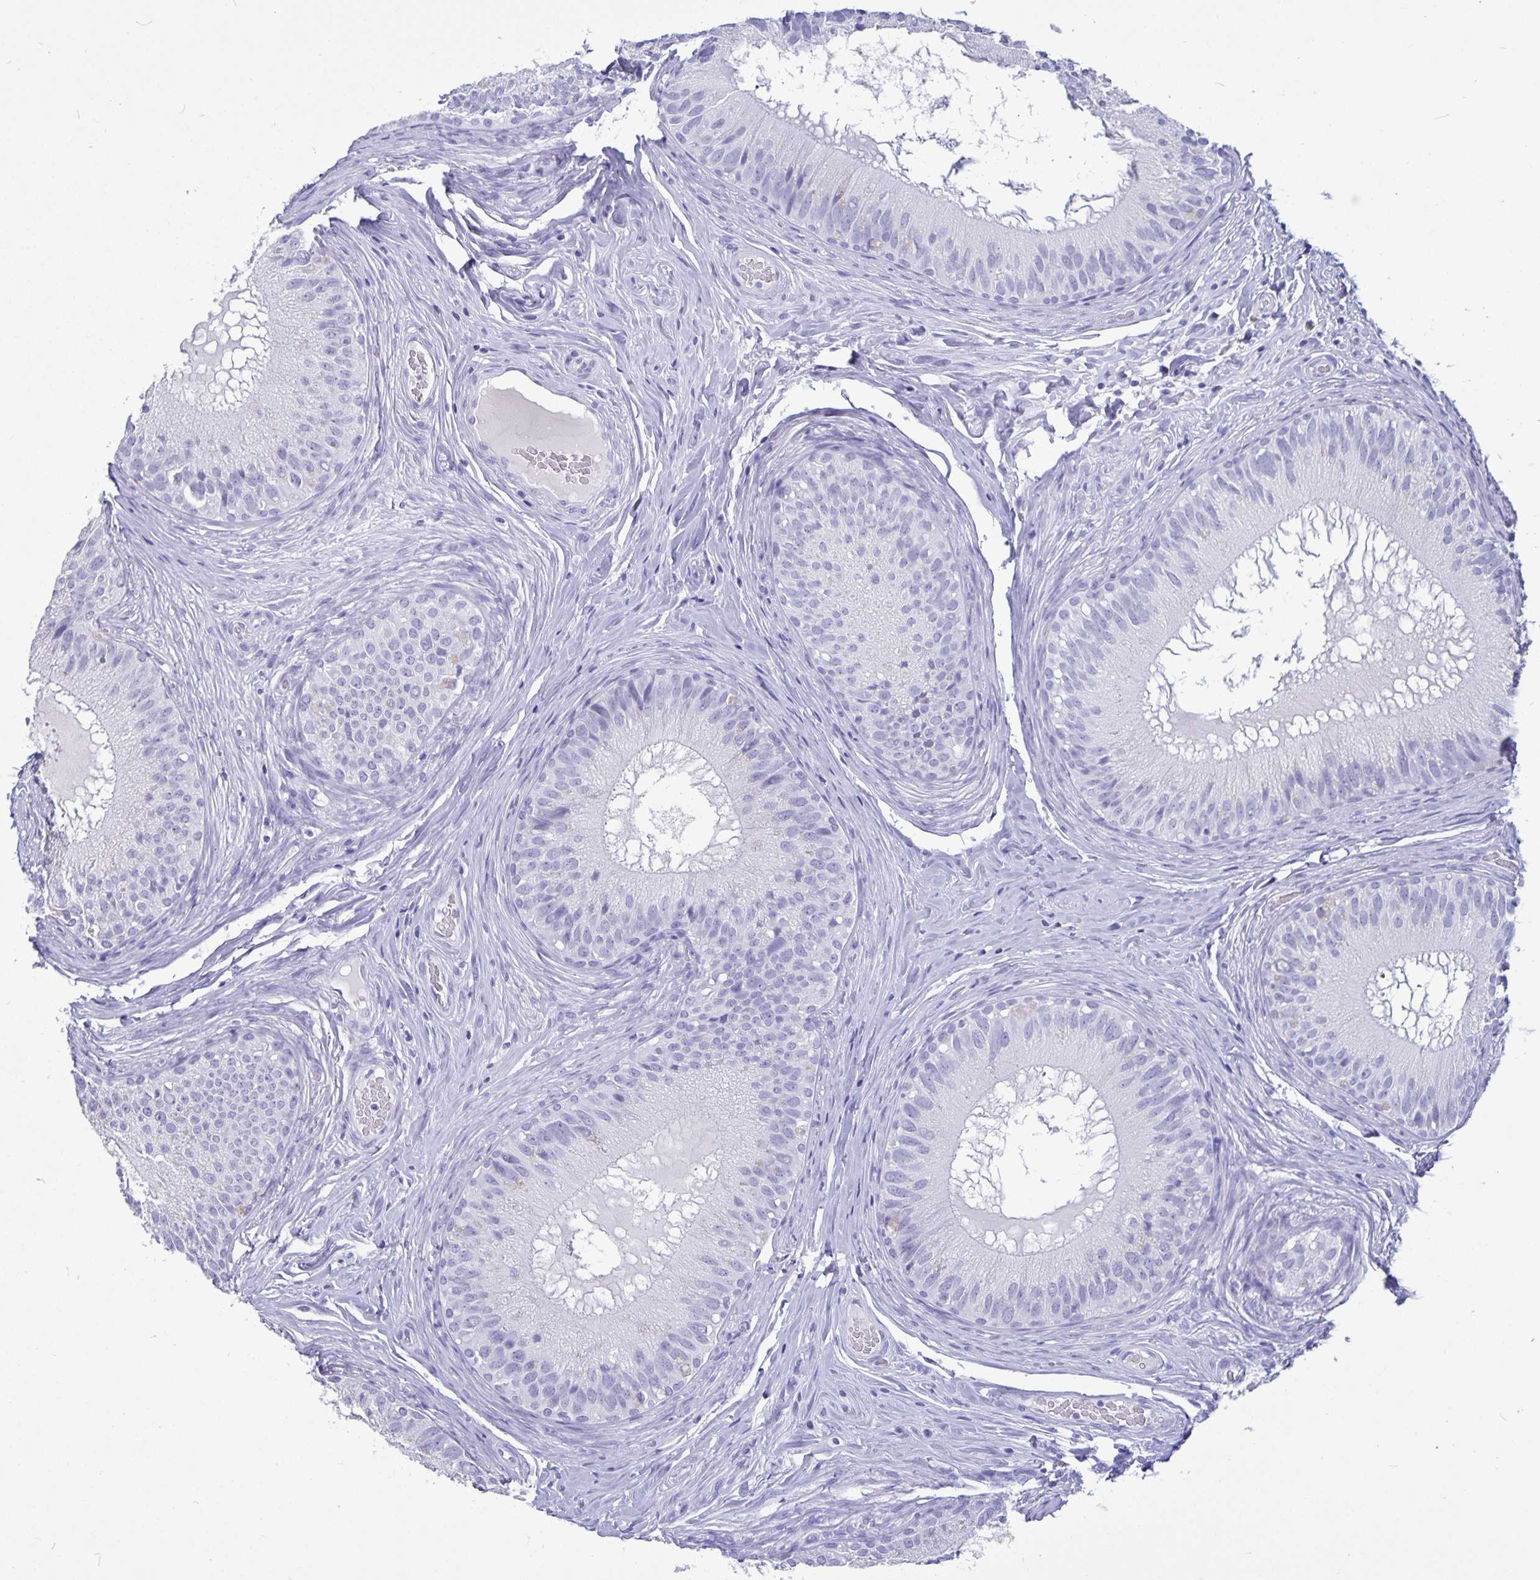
{"staining": {"intensity": "negative", "quantity": "none", "location": "none"}, "tissue": "epididymis", "cell_type": "Glandular cells", "image_type": "normal", "snomed": [{"axis": "morphology", "description": "Normal tissue, NOS"}, {"axis": "topography", "description": "Epididymis"}], "caption": "Normal epididymis was stained to show a protein in brown. There is no significant expression in glandular cells. (Brightfield microscopy of DAB (3,3'-diaminobenzidine) immunohistochemistry (IHC) at high magnification).", "gene": "BPIFA3", "patient": {"sex": "male", "age": 34}}